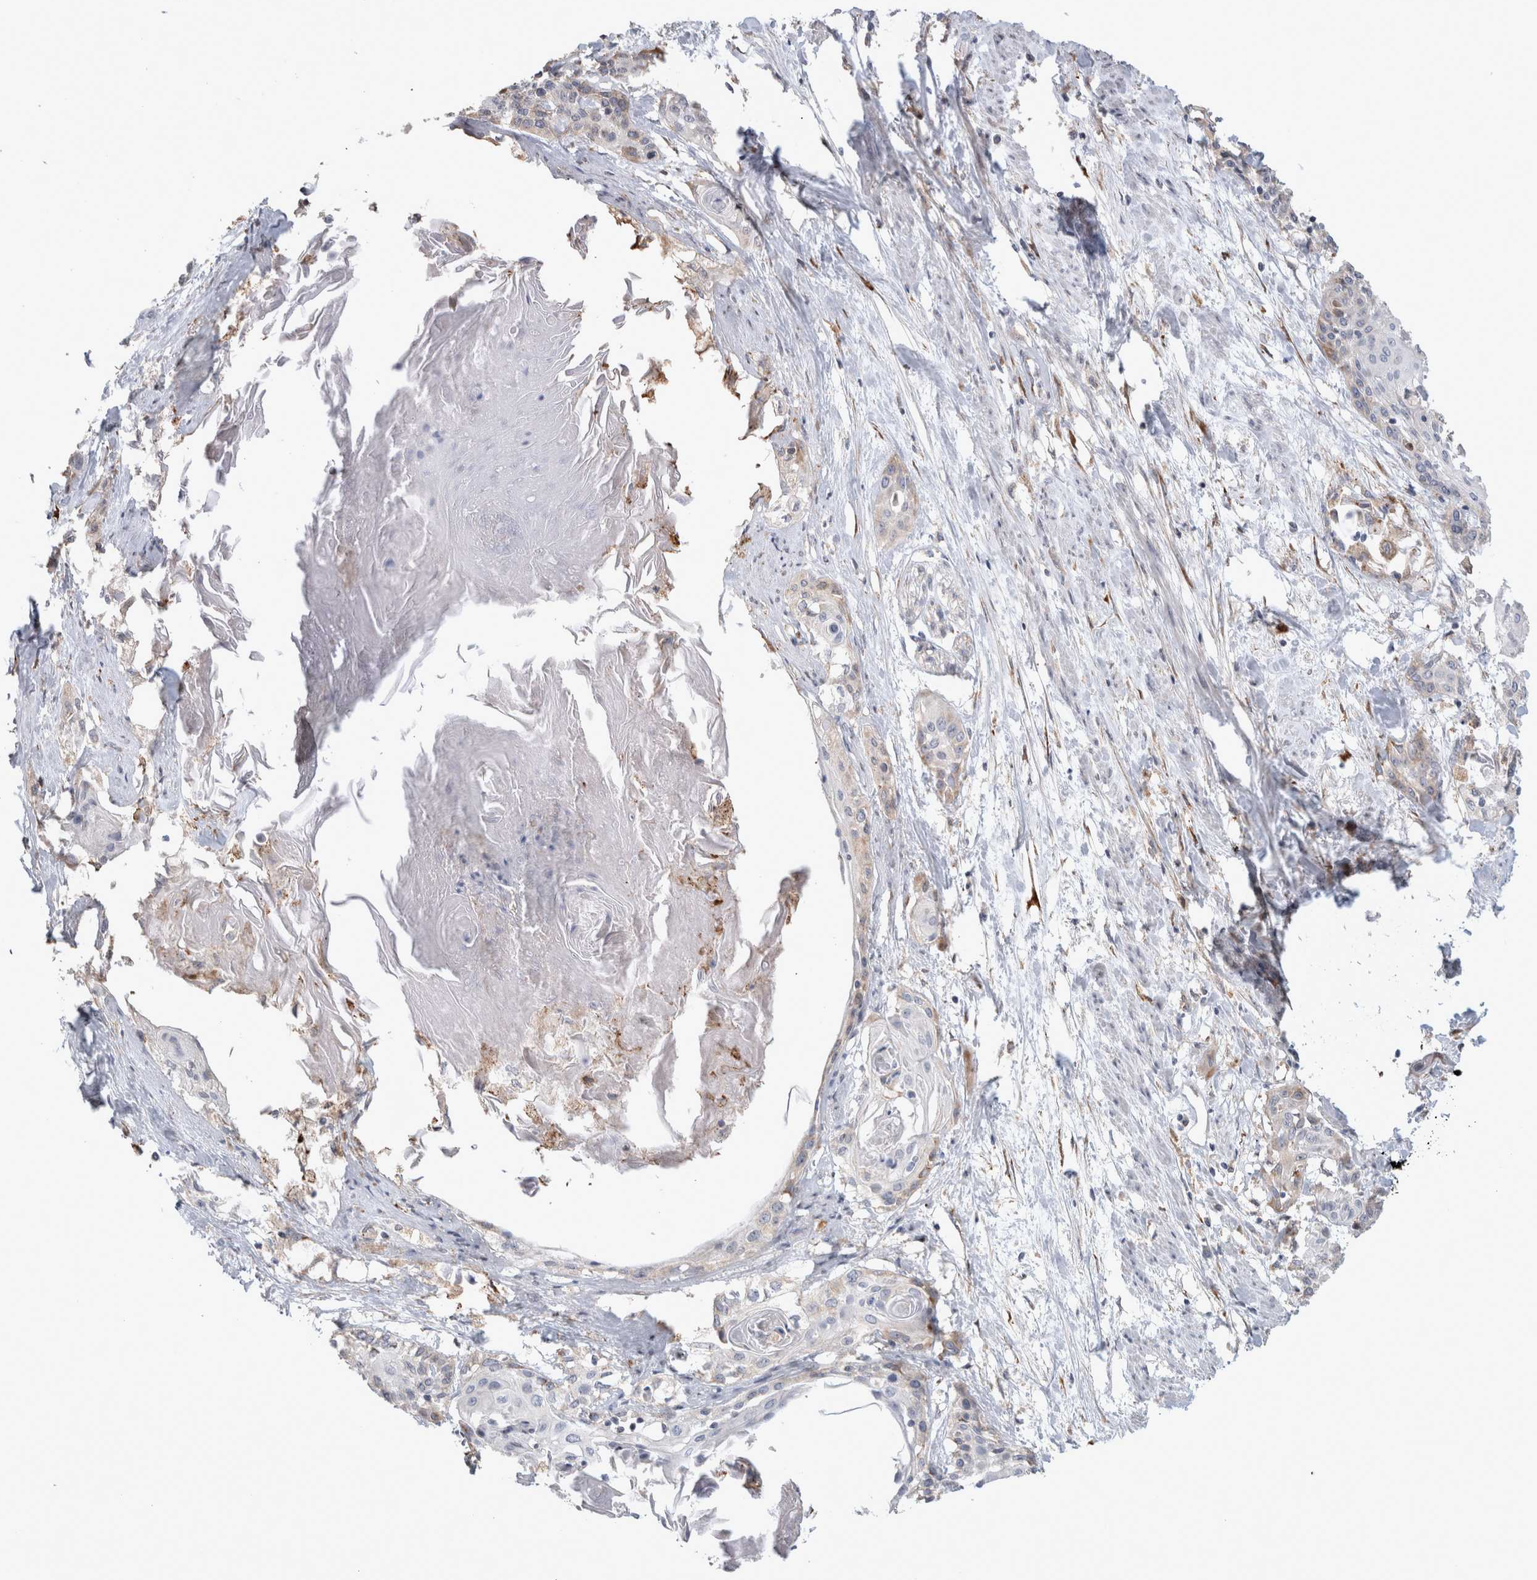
{"staining": {"intensity": "weak", "quantity": "<25%", "location": "cytoplasmic/membranous"}, "tissue": "cervical cancer", "cell_type": "Tumor cells", "image_type": "cancer", "snomed": [{"axis": "morphology", "description": "Squamous cell carcinoma, NOS"}, {"axis": "topography", "description": "Cervix"}], "caption": "High magnification brightfield microscopy of cervical cancer stained with DAB (brown) and counterstained with hematoxylin (blue): tumor cells show no significant staining.", "gene": "TRMT9B", "patient": {"sex": "female", "age": 57}}